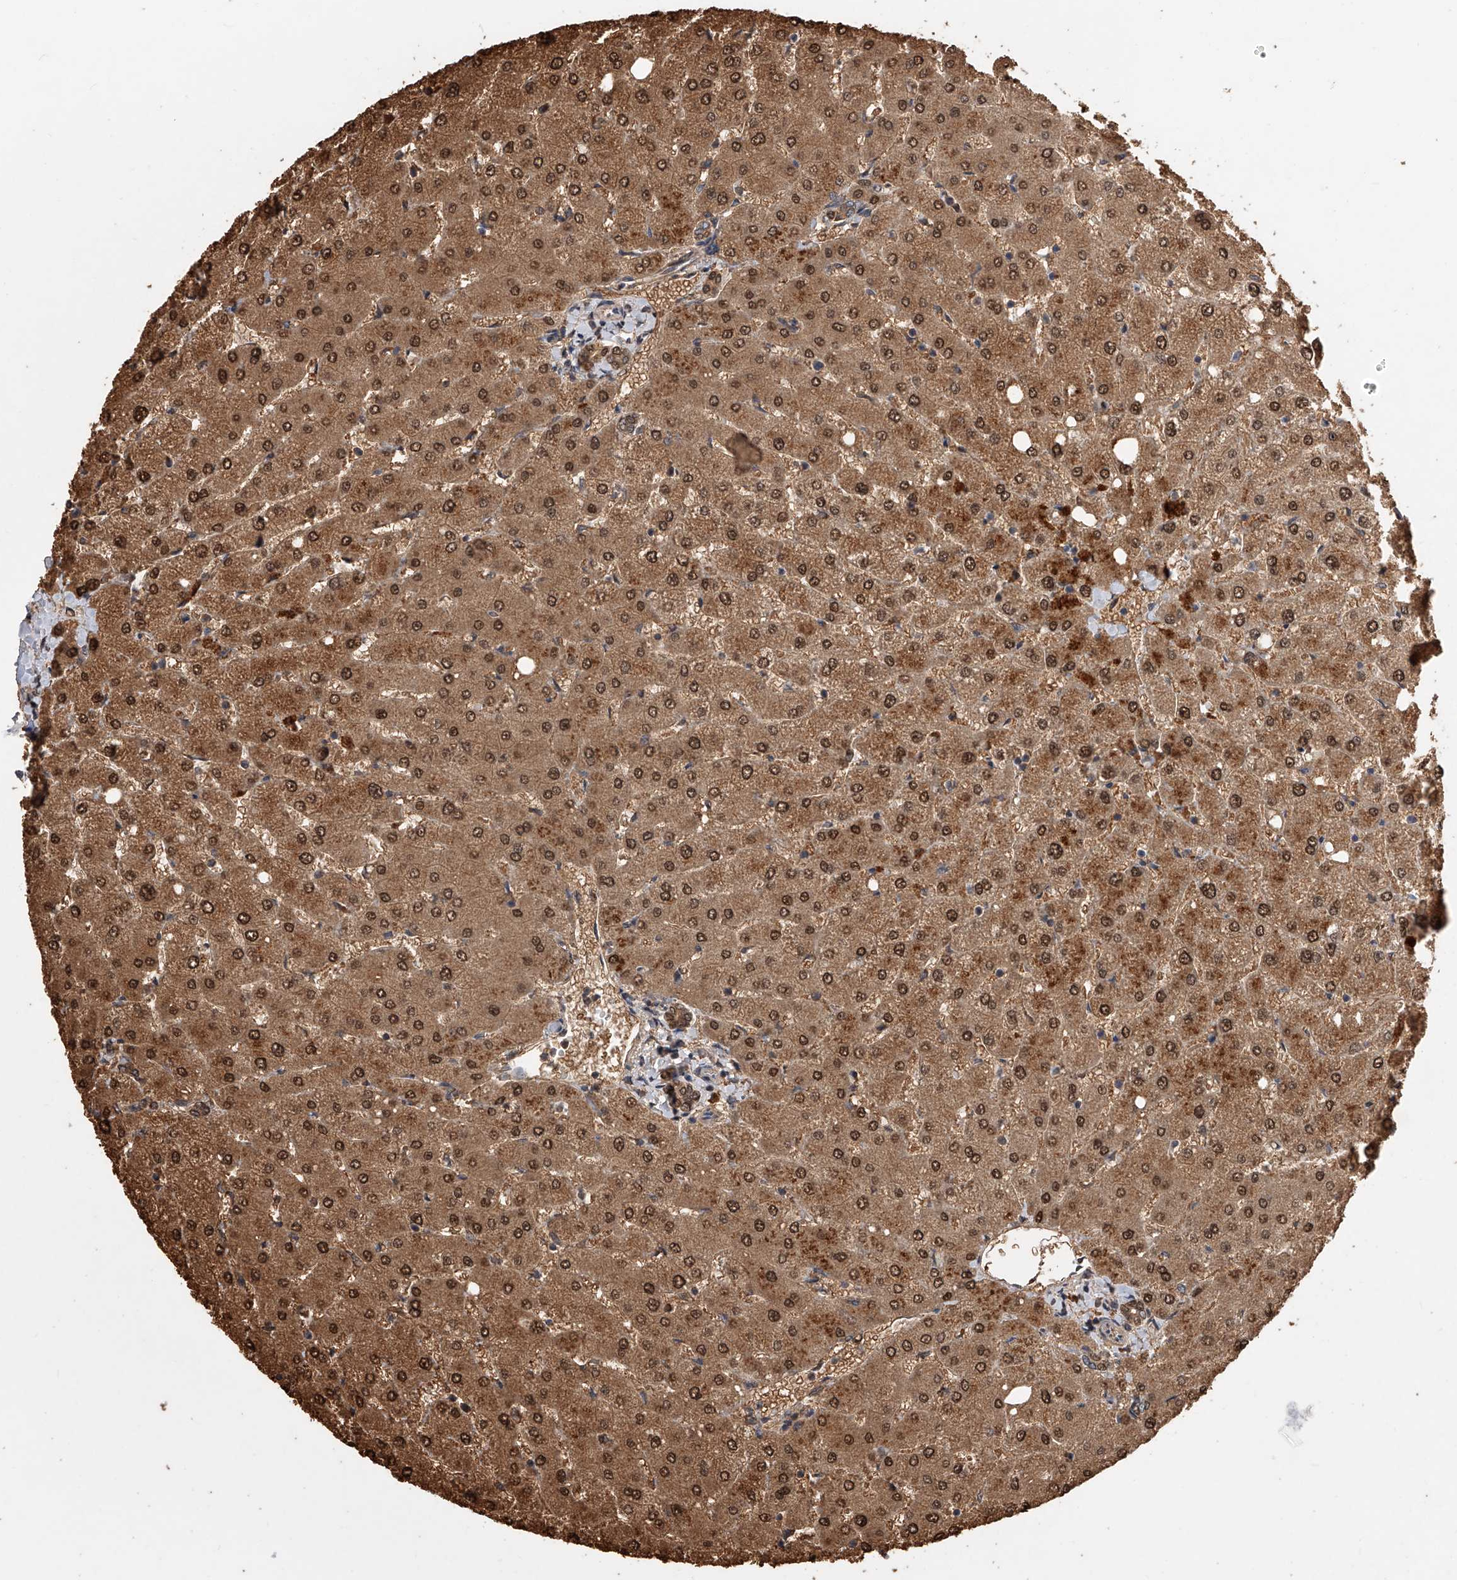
{"staining": {"intensity": "moderate", "quantity": ">75%", "location": "cytoplasmic/membranous,nuclear"}, "tissue": "liver", "cell_type": "Cholangiocytes", "image_type": "normal", "snomed": [{"axis": "morphology", "description": "Normal tissue, NOS"}, {"axis": "topography", "description": "Liver"}], "caption": "Immunohistochemical staining of normal human liver exhibits moderate cytoplasmic/membranous,nuclear protein expression in approximately >75% of cholangiocytes.", "gene": "GMDS", "patient": {"sex": "female", "age": 54}}